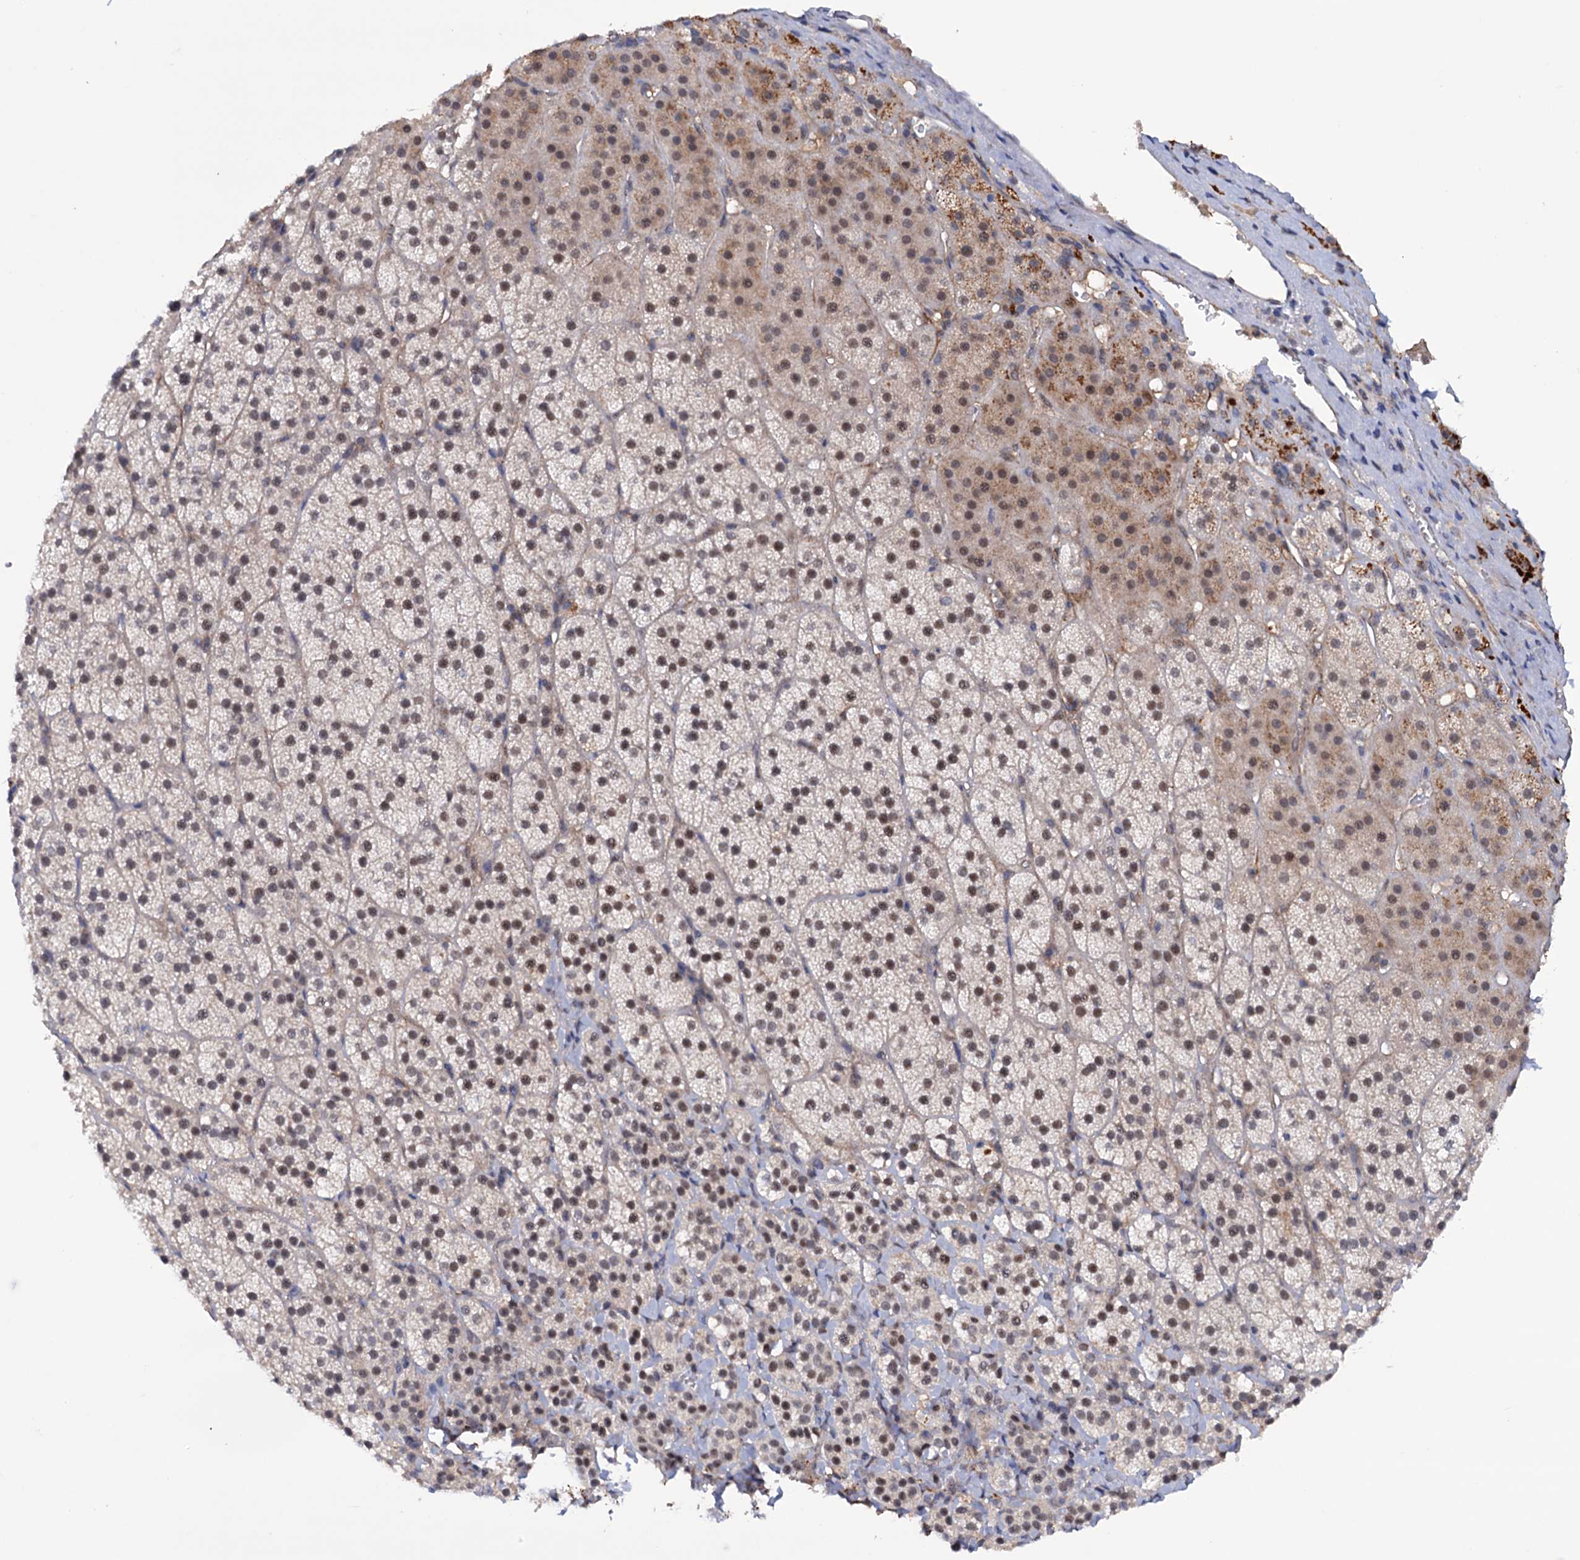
{"staining": {"intensity": "moderate", "quantity": "25%-75%", "location": "cytoplasmic/membranous,nuclear"}, "tissue": "adrenal gland", "cell_type": "Glandular cells", "image_type": "normal", "snomed": [{"axis": "morphology", "description": "Normal tissue, NOS"}, {"axis": "topography", "description": "Adrenal gland"}], "caption": "This photomicrograph displays immunohistochemistry (IHC) staining of unremarkable adrenal gland, with medium moderate cytoplasmic/membranous,nuclear expression in about 25%-75% of glandular cells.", "gene": "TBC1D12", "patient": {"sex": "female", "age": 44}}